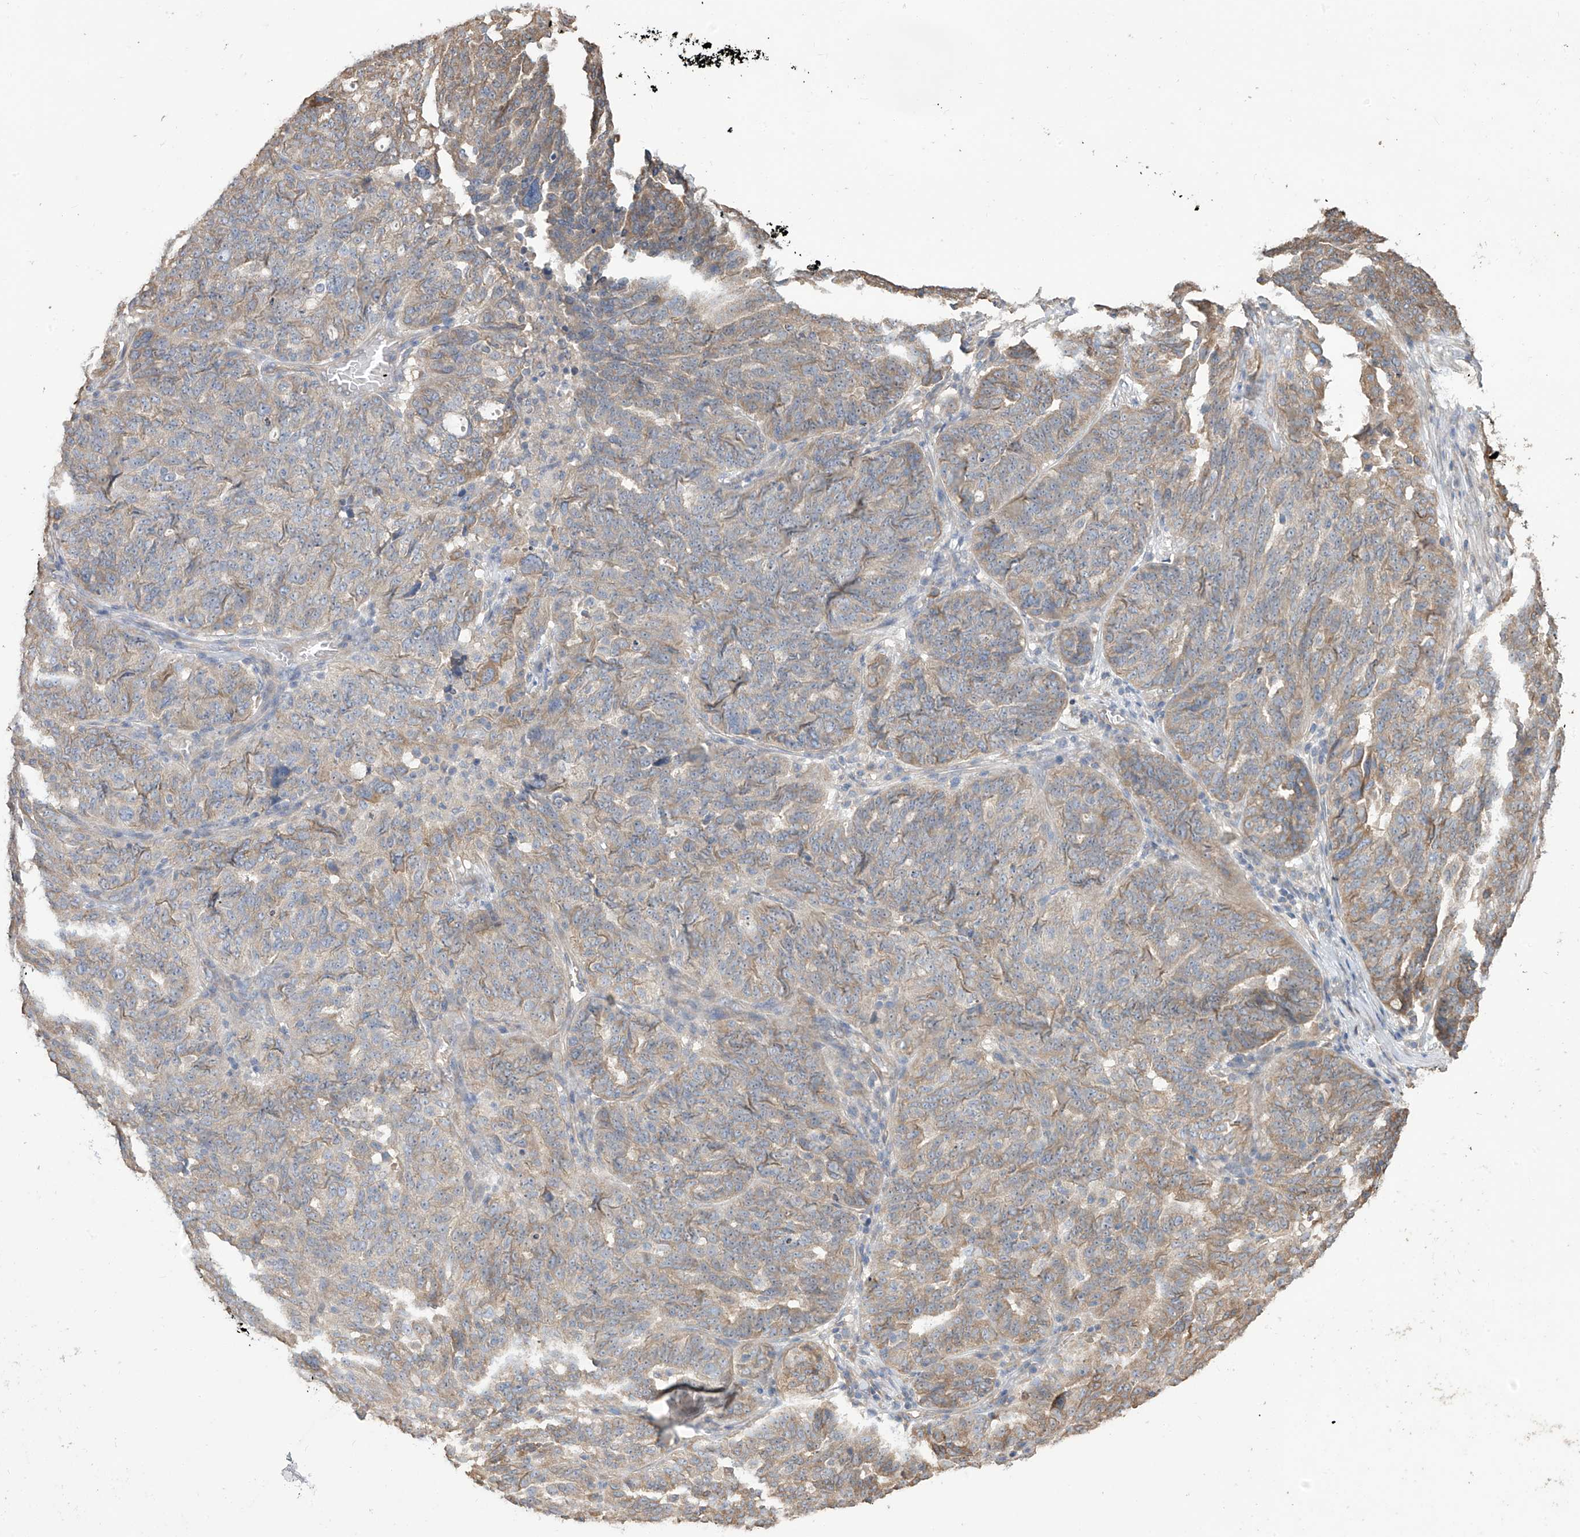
{"staining": {"intensity": "moderate", "quantity": "25%-75%", "location": "cytoplasmic/membranous"}, "tissue": "ovarian cancer", "cell_type": "Tumor cells", "image_type": "cancer", "snomed": [{"axis": "morphology", "description": "Cystadenocarcinoma, serous, NOS"}, {"axis": "topography", "description": "Ovary"}], "caption": "Human ovarian cancer (serous cystadenocarcinoma) stained with a protein marker exhibits moderate staining in tumor cells.", "gene": "AGBL5", "patient": {"sex": "female", "age": 59}}